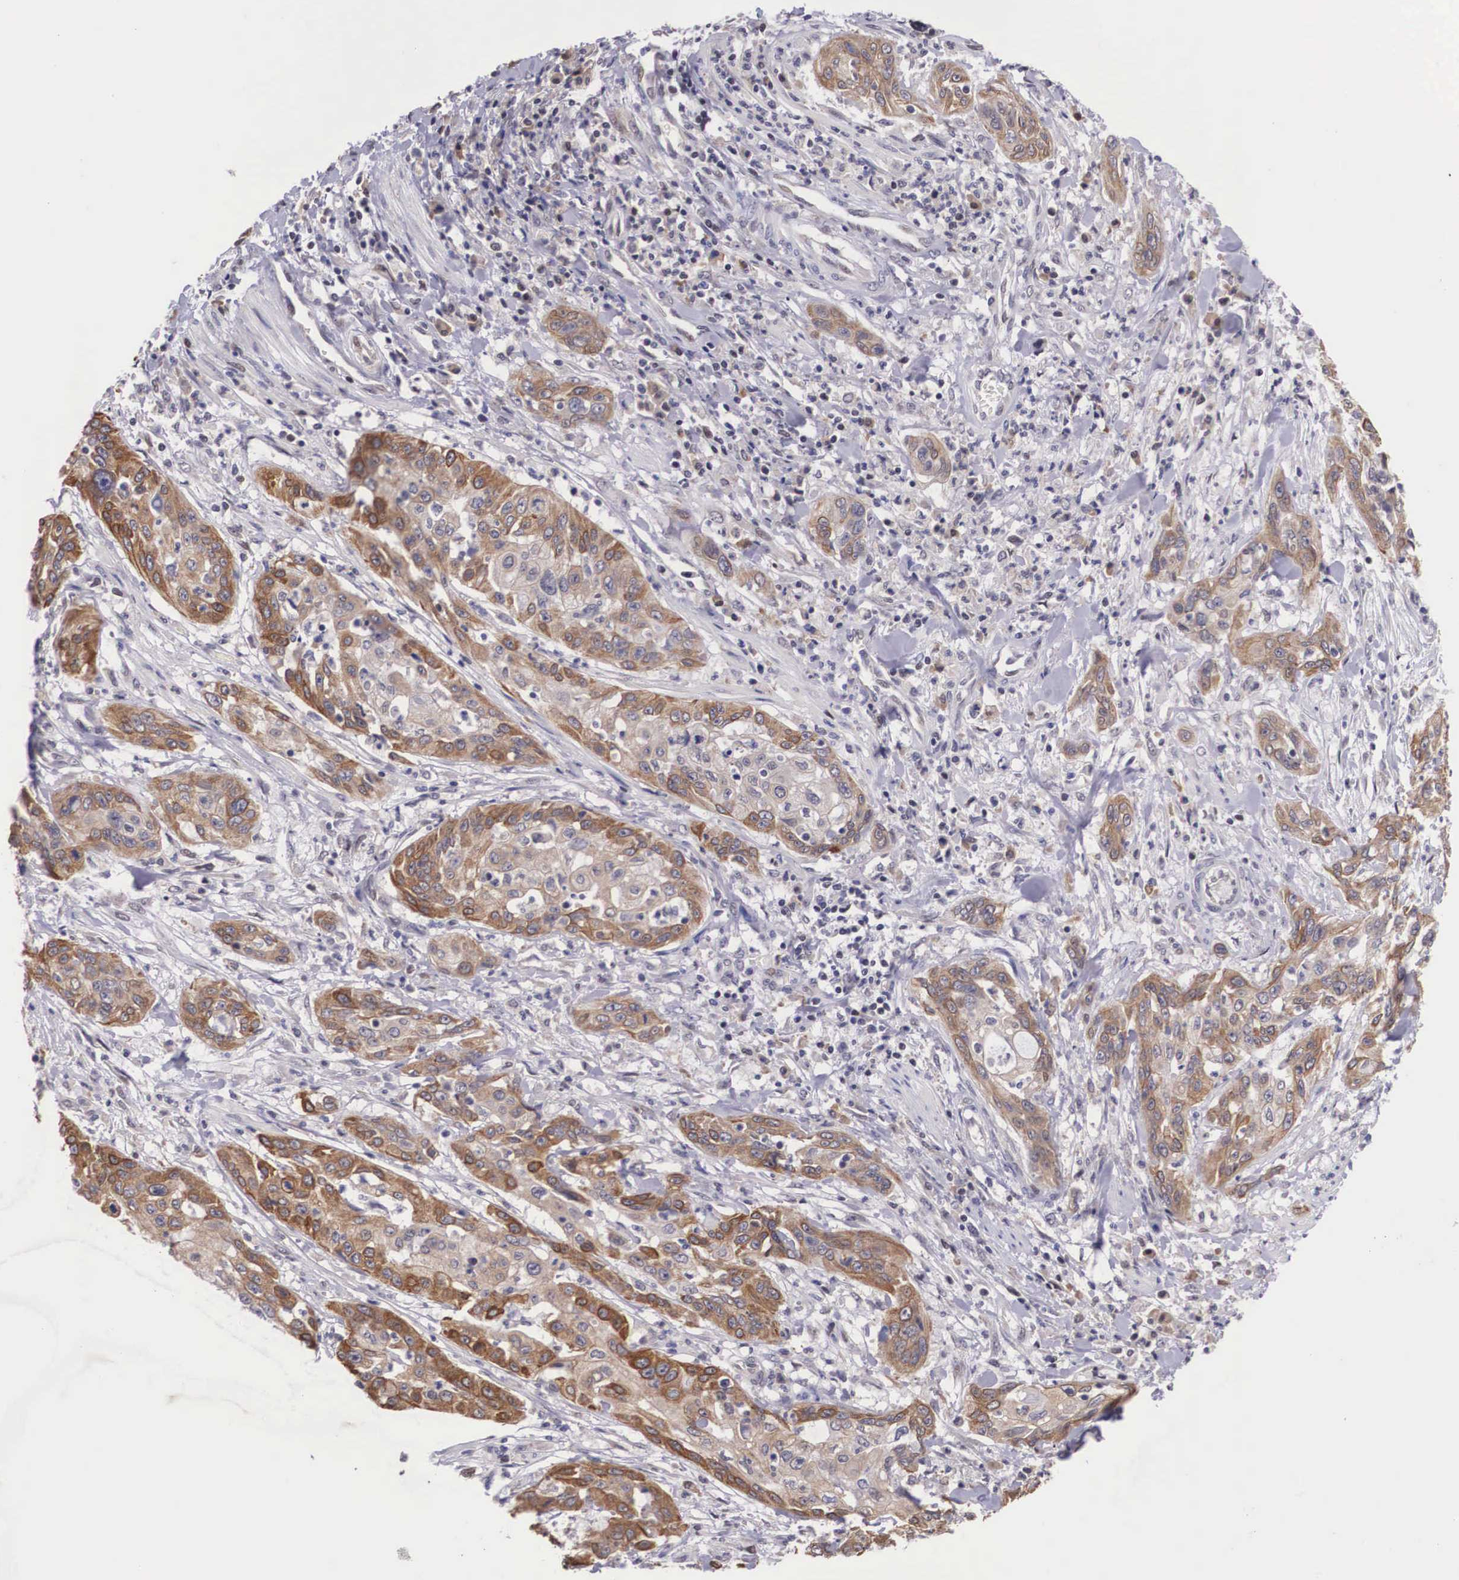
{"staining": {"intensity": "moderate", "quantity": "25%-75%", "location": "cytoplasmic/membranous"}, "tissue": "cervical cancer", "cell_type": "Tumor cells", "image_type": "cancer", "snomed": [{"axis": "morphology", "description": "Squamous cell carcinoma, NOS"}, {"axis": "topography", "description": "Cervix"}], "caption": "About 25%-75% of tumor cells in cervical cancer reveal moderate cytoplasmic/membranous protein expression as visualized by brown immunohistochemical staining.", "gene": "SLC25A21", "patient": {"sex": "female", "age": 41}}